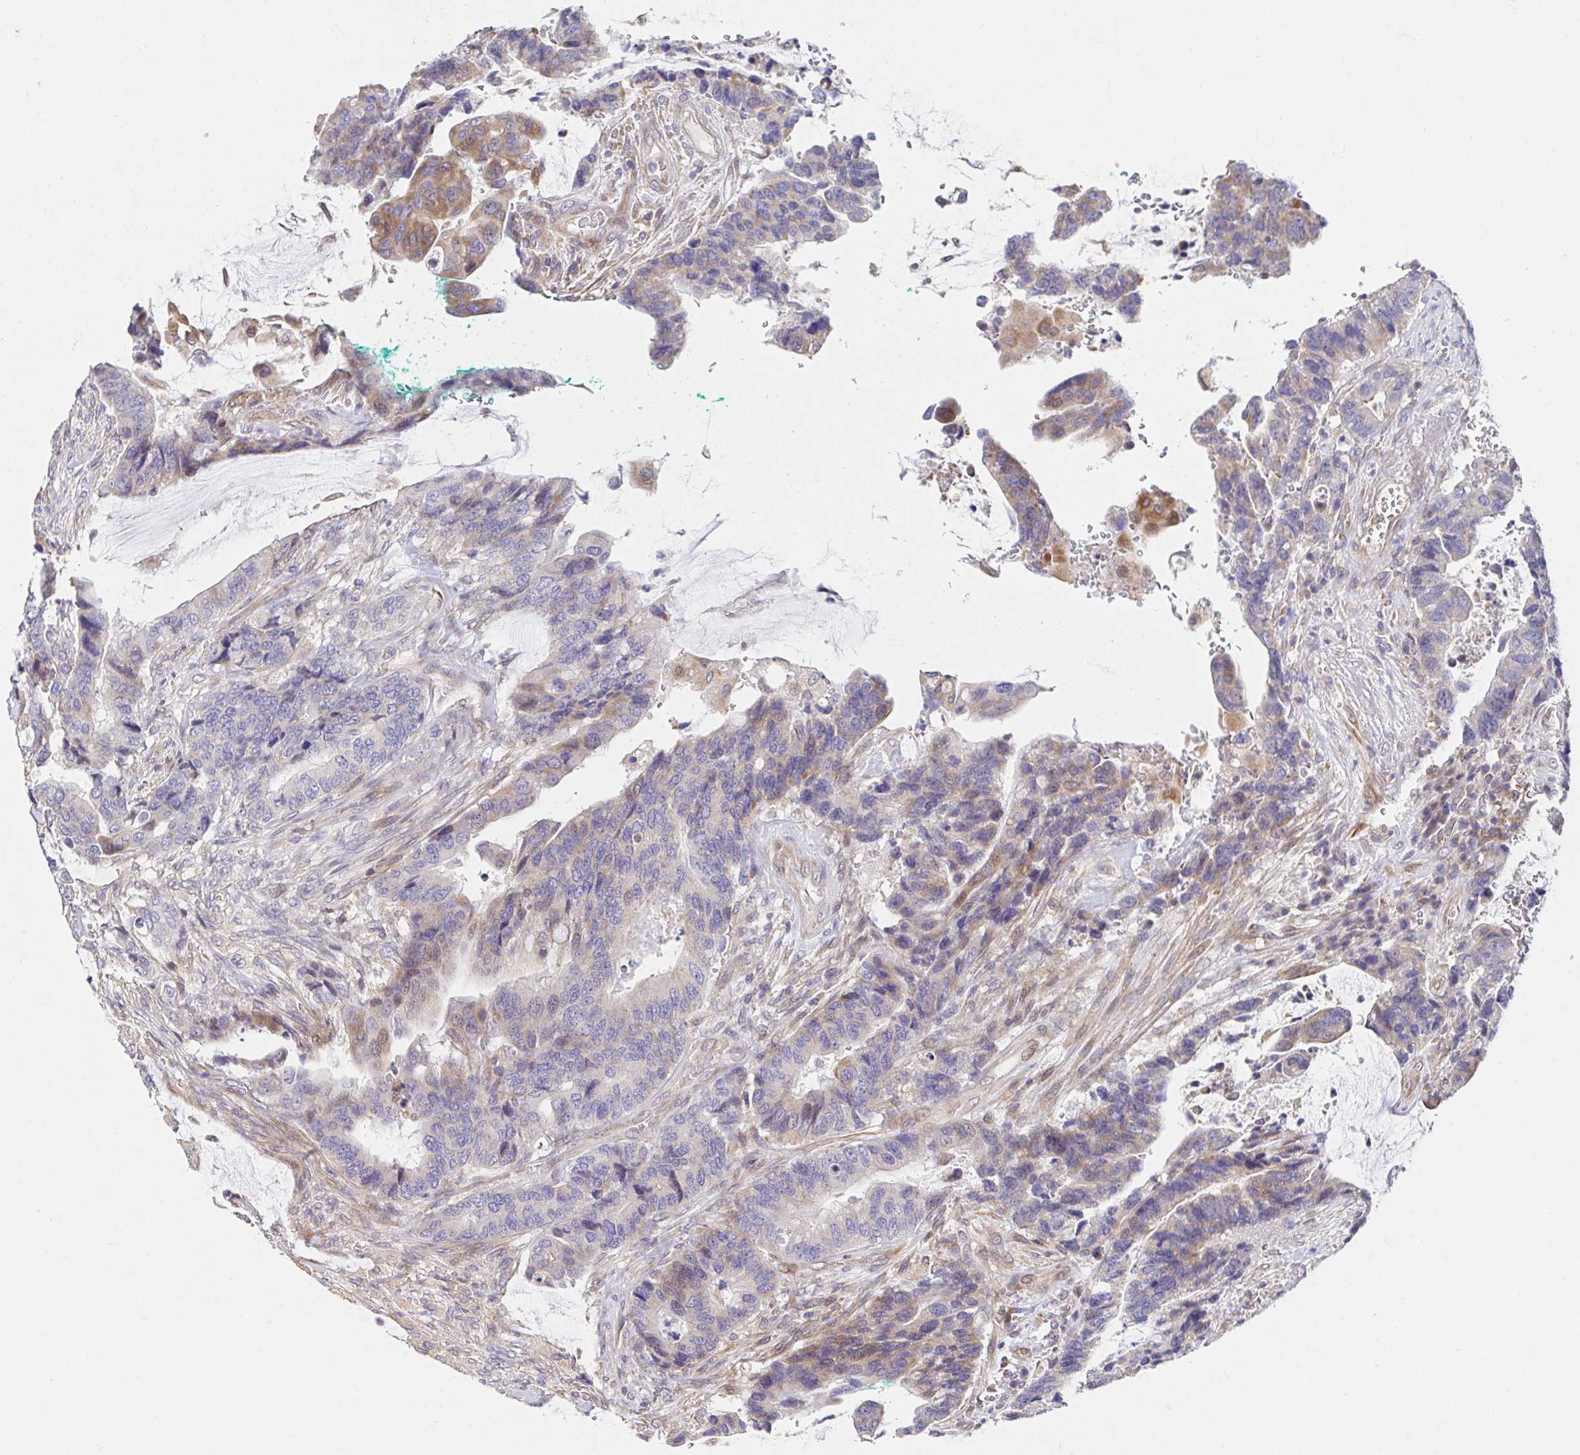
{"staining": {"intensity": "moderate", "quantity": "<25%", "location": "cytoplasmic/membranous,nuclear"}, "tissue": "colorectal cancer", "cell_type": "Tumor cells", "image_type": "cancer", "snomed": [{"axis": "morphology", "description": "Adenocarcinoma, NOS"}, {"axis": "topography", "description": "Rectum"}], "caption": "This micrograph reveals IHC staining of colorectal adenocarcinoma, with low moderate cytoplasmic/membranous and nuclear staining in about <25% of tumor cells.", "gene": "AKAP14", "patient": {"sex": "female", "age": 59}}